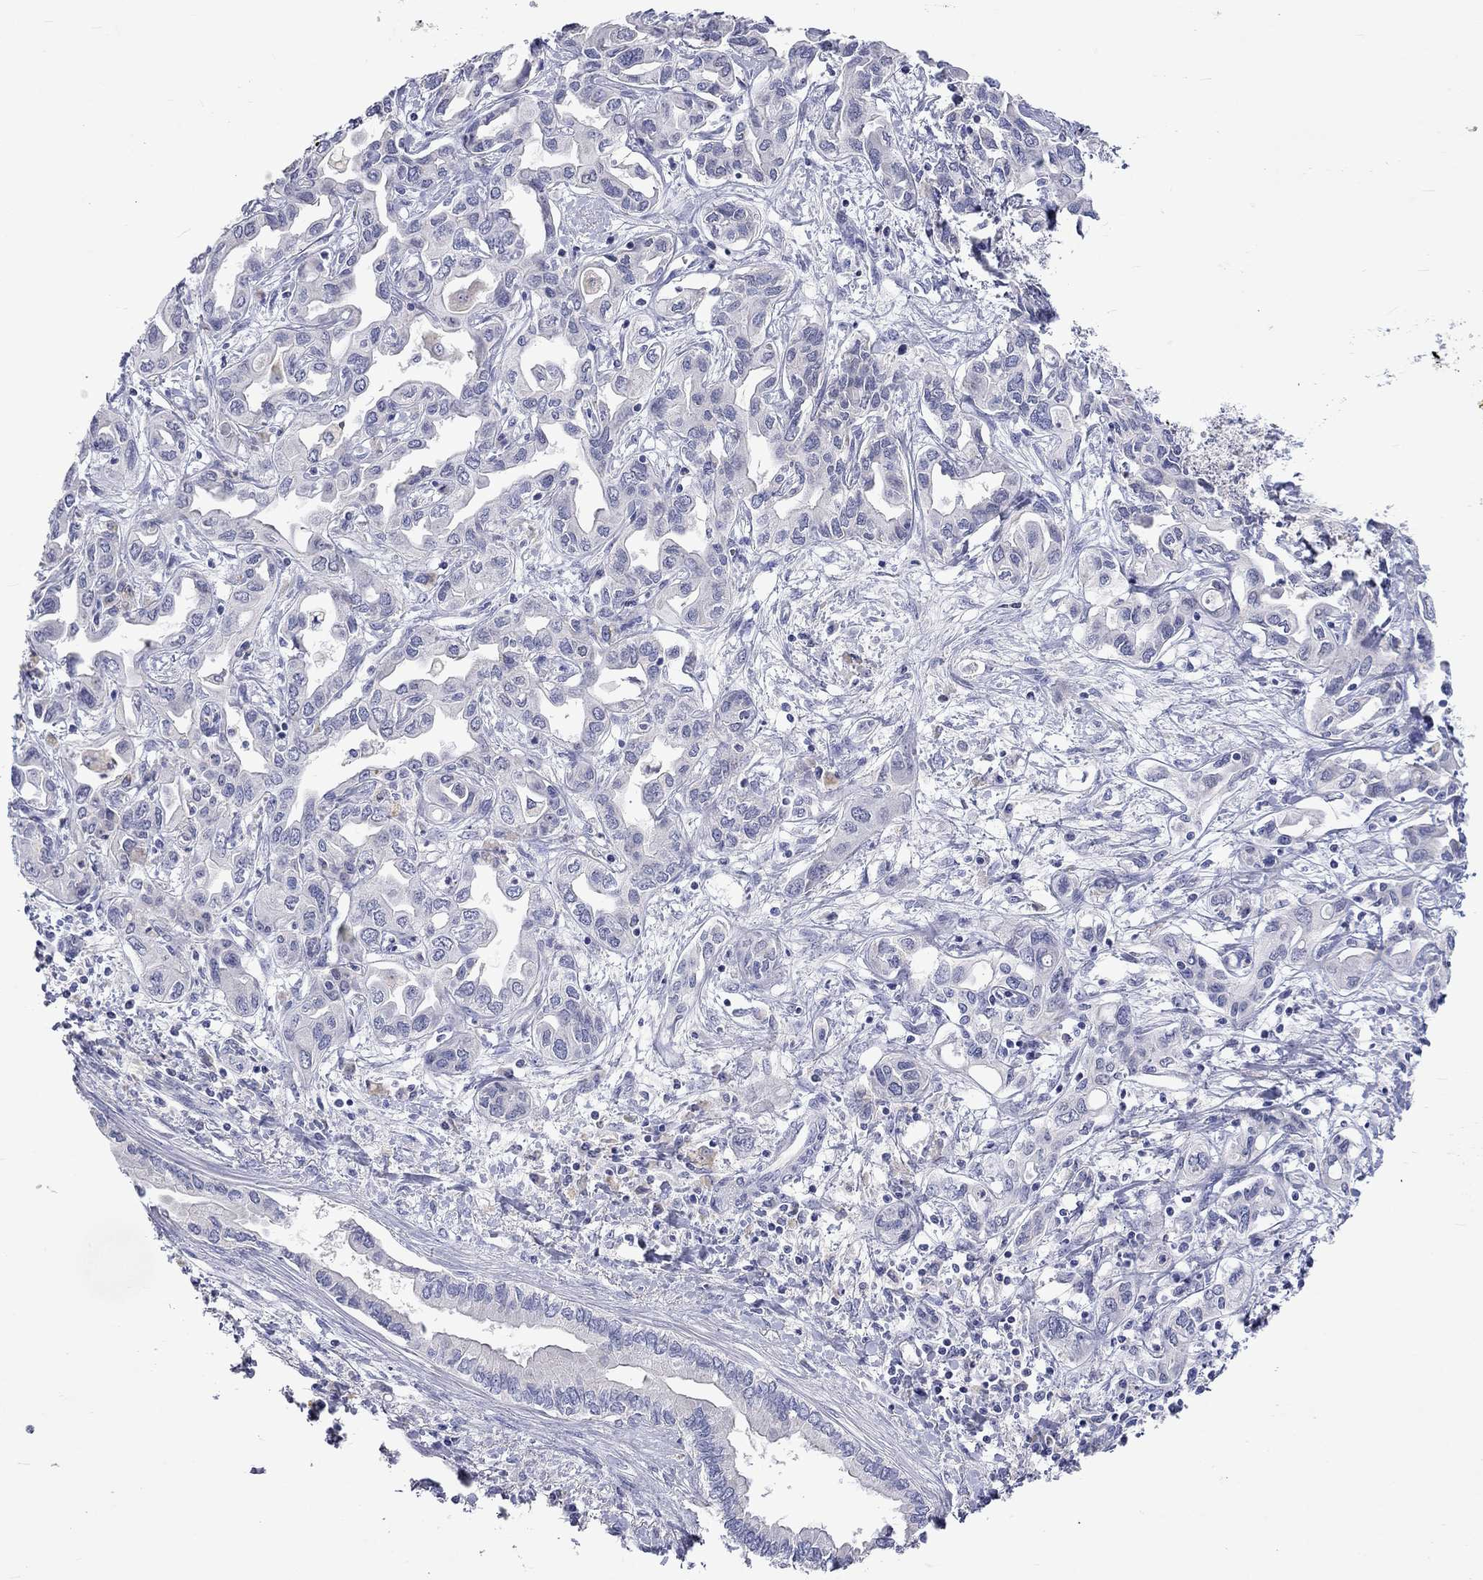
{"staining": {"intensity": "negative", "quantity": "none", "location": "none"}, "tissue": "liver cancer", "cell_type": "Tumor cells", "image_type": "cancer", "snomed": [{"axis": "morphology", "description": "Cholangiocarcinoma"}, {"axis": "topography", "description": "Liver"}], "caption": "The photomicrograph shows no significant positivity in tumor cells of liver cancer.", "gene": "LRFN4", "patient": {"sex": "female", "age": 64}}